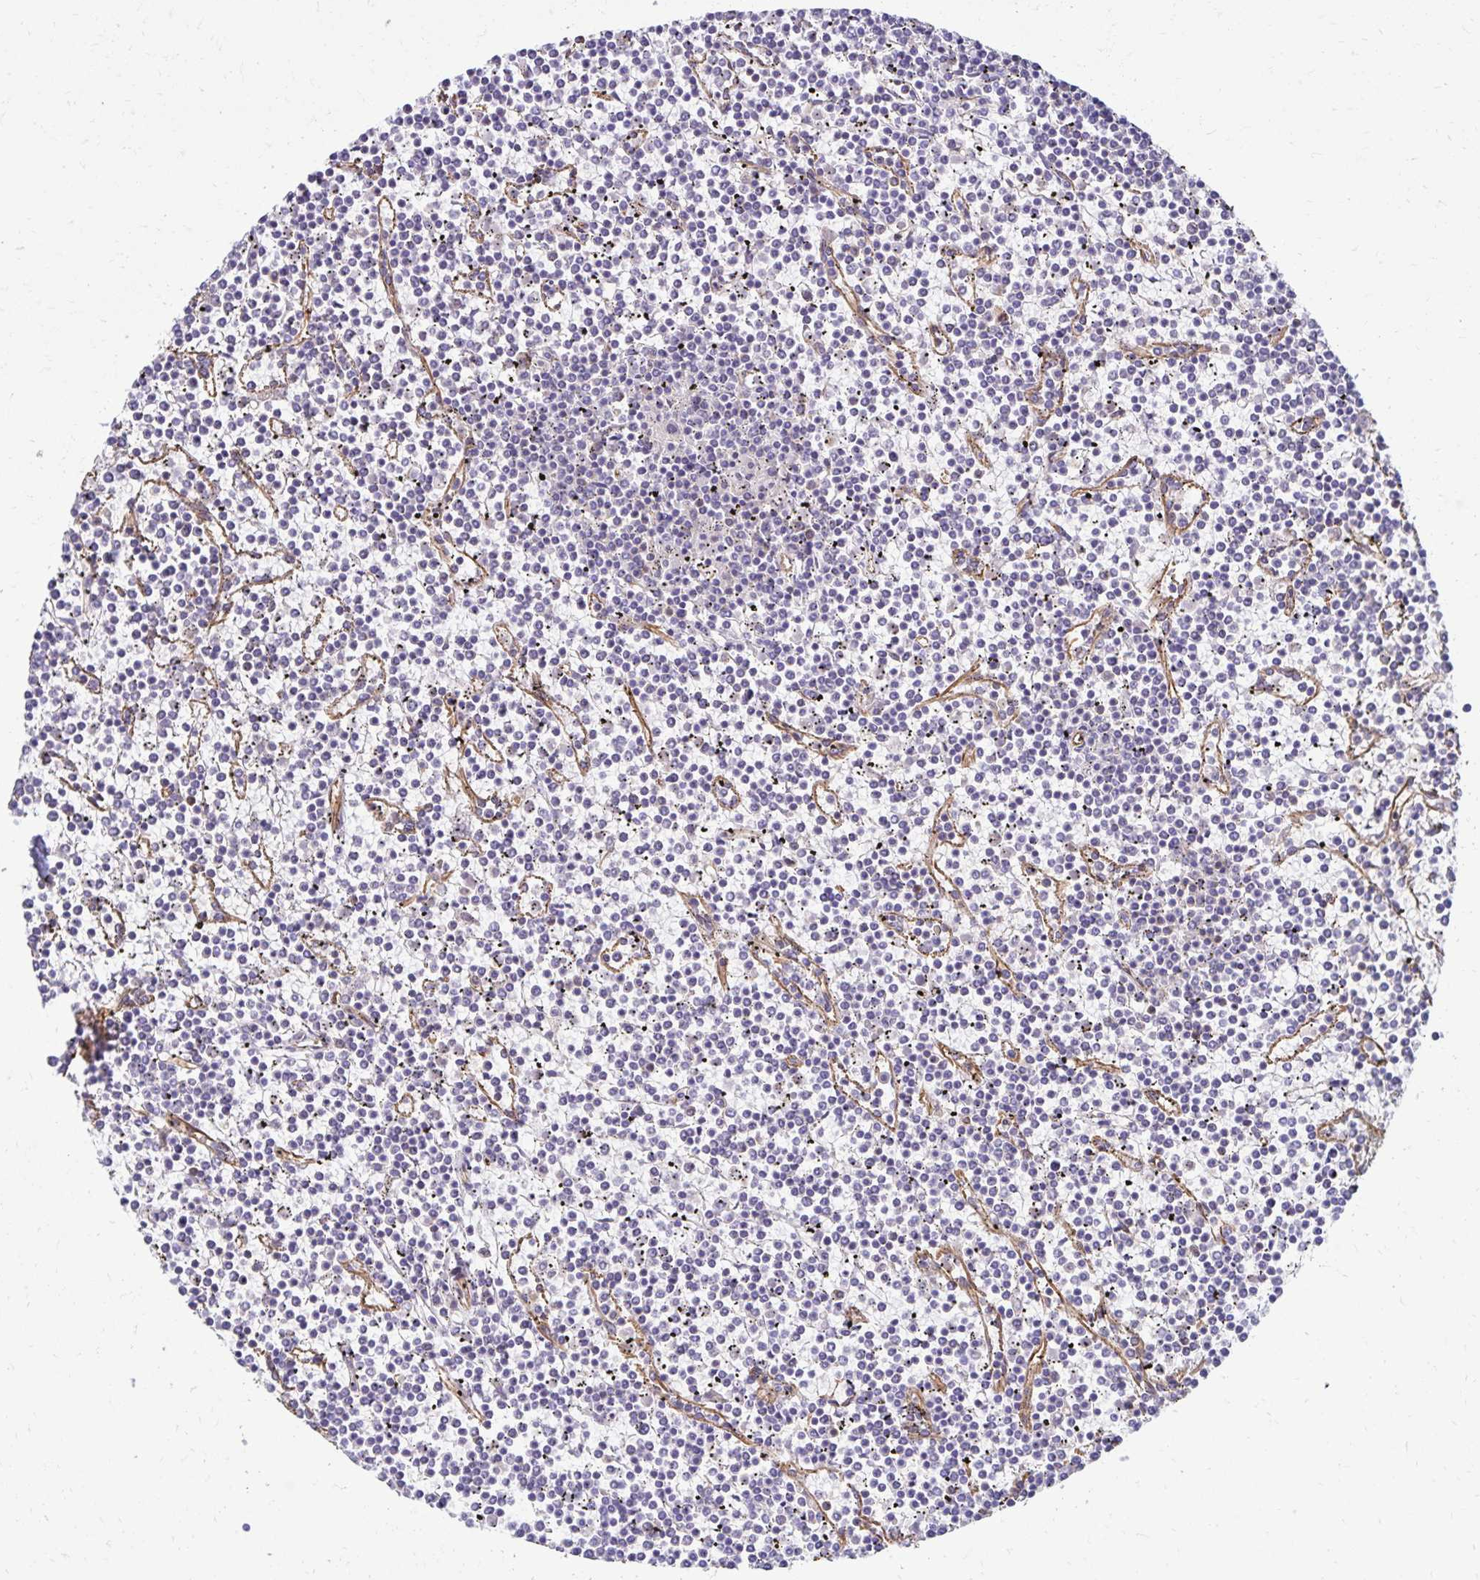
{"staining": {"intensity": "negative", "quantity": "none", "location": "none"}, "tissue": "lymphoma", "cell_type": "Tumor cells", "image_type": "cancer", "snomed": [{"axis": "morphology", "description": "Malignant lymphoma, non-Hodgkin's type, Low grade"}, {"axis": "topography", "description": "Spleen"}], "caption": "This is an immunohistochemistry (IHC) micrograph of human malignant lymphoma, non-Hodgkin's type (low-grade). There is no expression in tumor cells.", "gene": "TRPV6", "patient": {"sex": "female", "age": 19}}